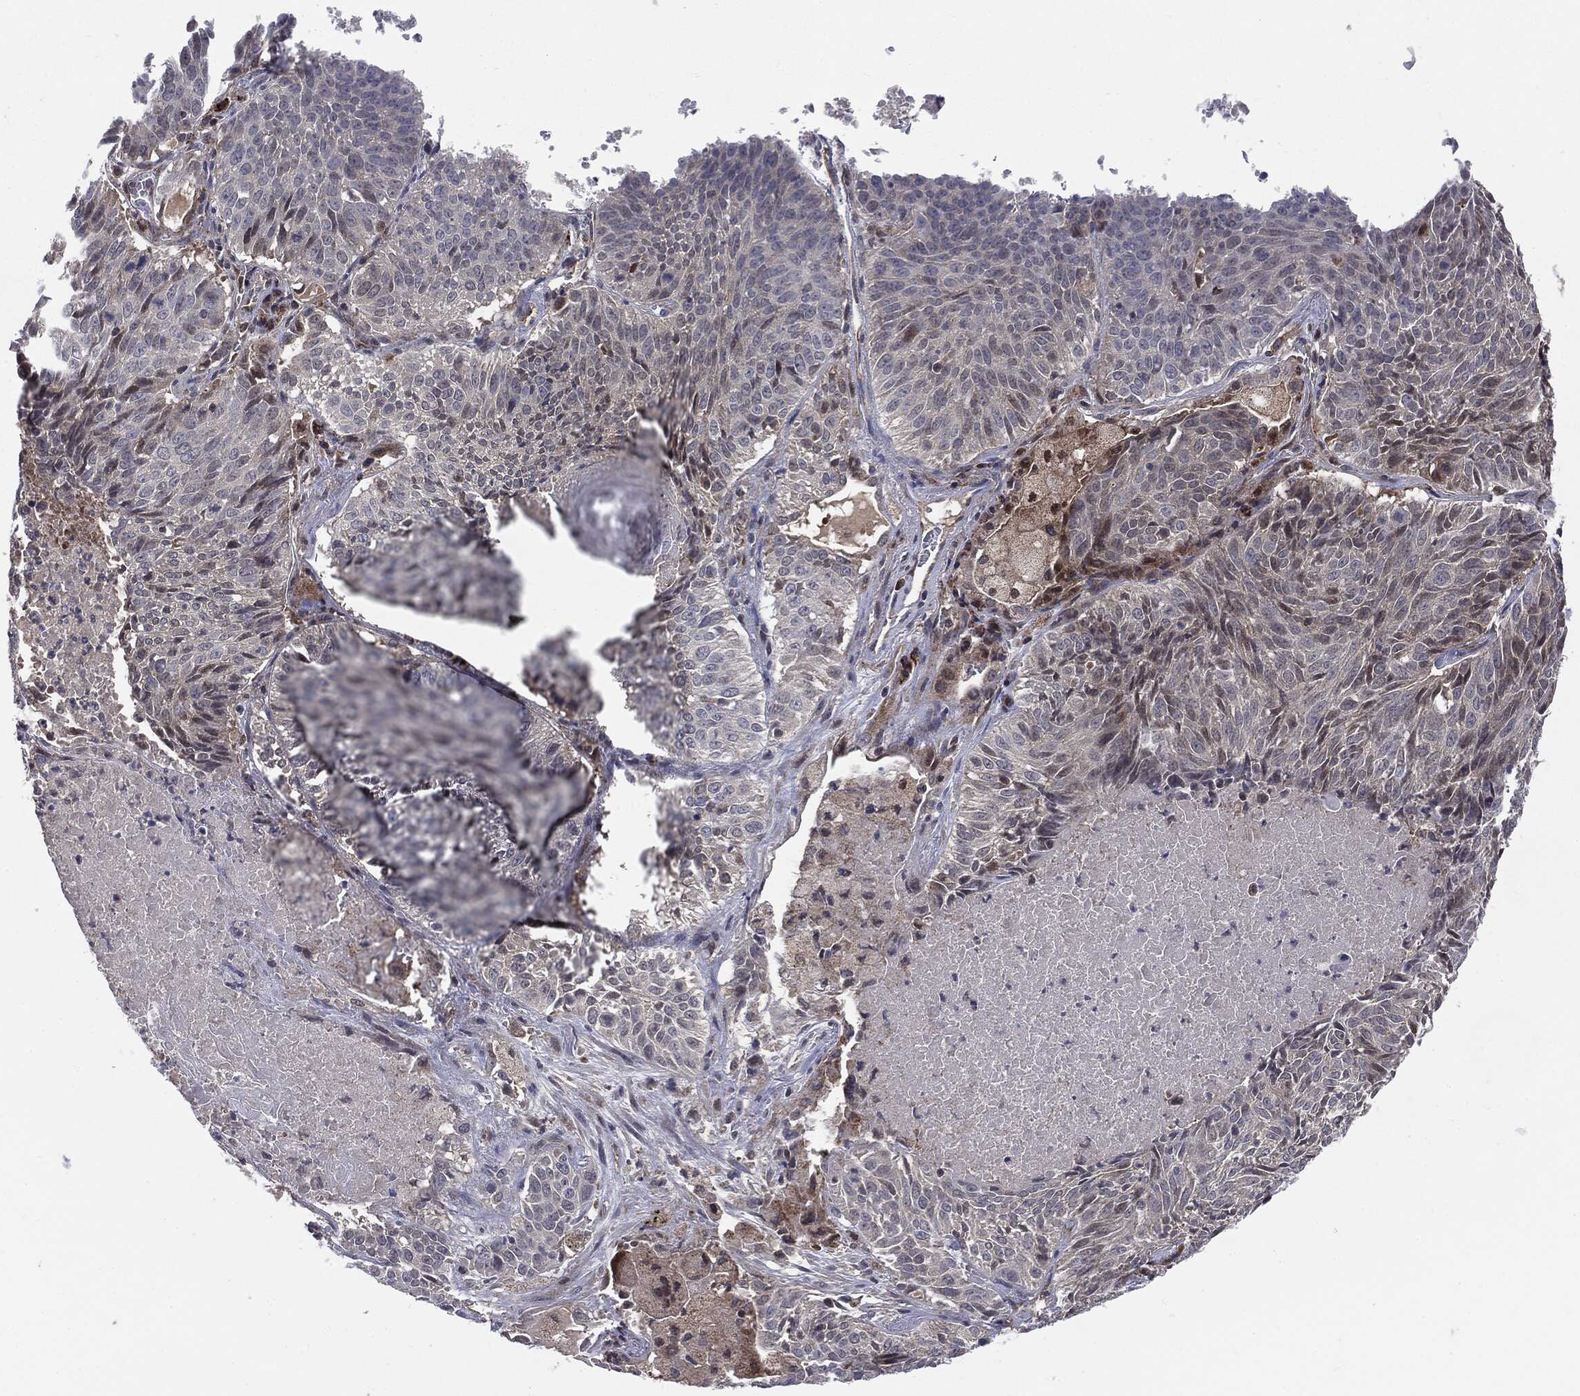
{"staining": {"intensity": "negative", "quantity": "none", "location": "none"}, "tissue": "lung cancer", "cell_type": "Tumor cells", "image_type": "cancer", "snomed": [{"axis": "morphology", "description": "Squamous cell carcinoma, NOS"}, {"axis": "topography", "description": "Lung"}], "caption": "An immunohistochemistry (IHC) histopathology image of lung cancer is shown. There is no staining in tumor cells of lung cancer.", "gene": "PTPA", "patient": {"sex": "male", "age": 64}}